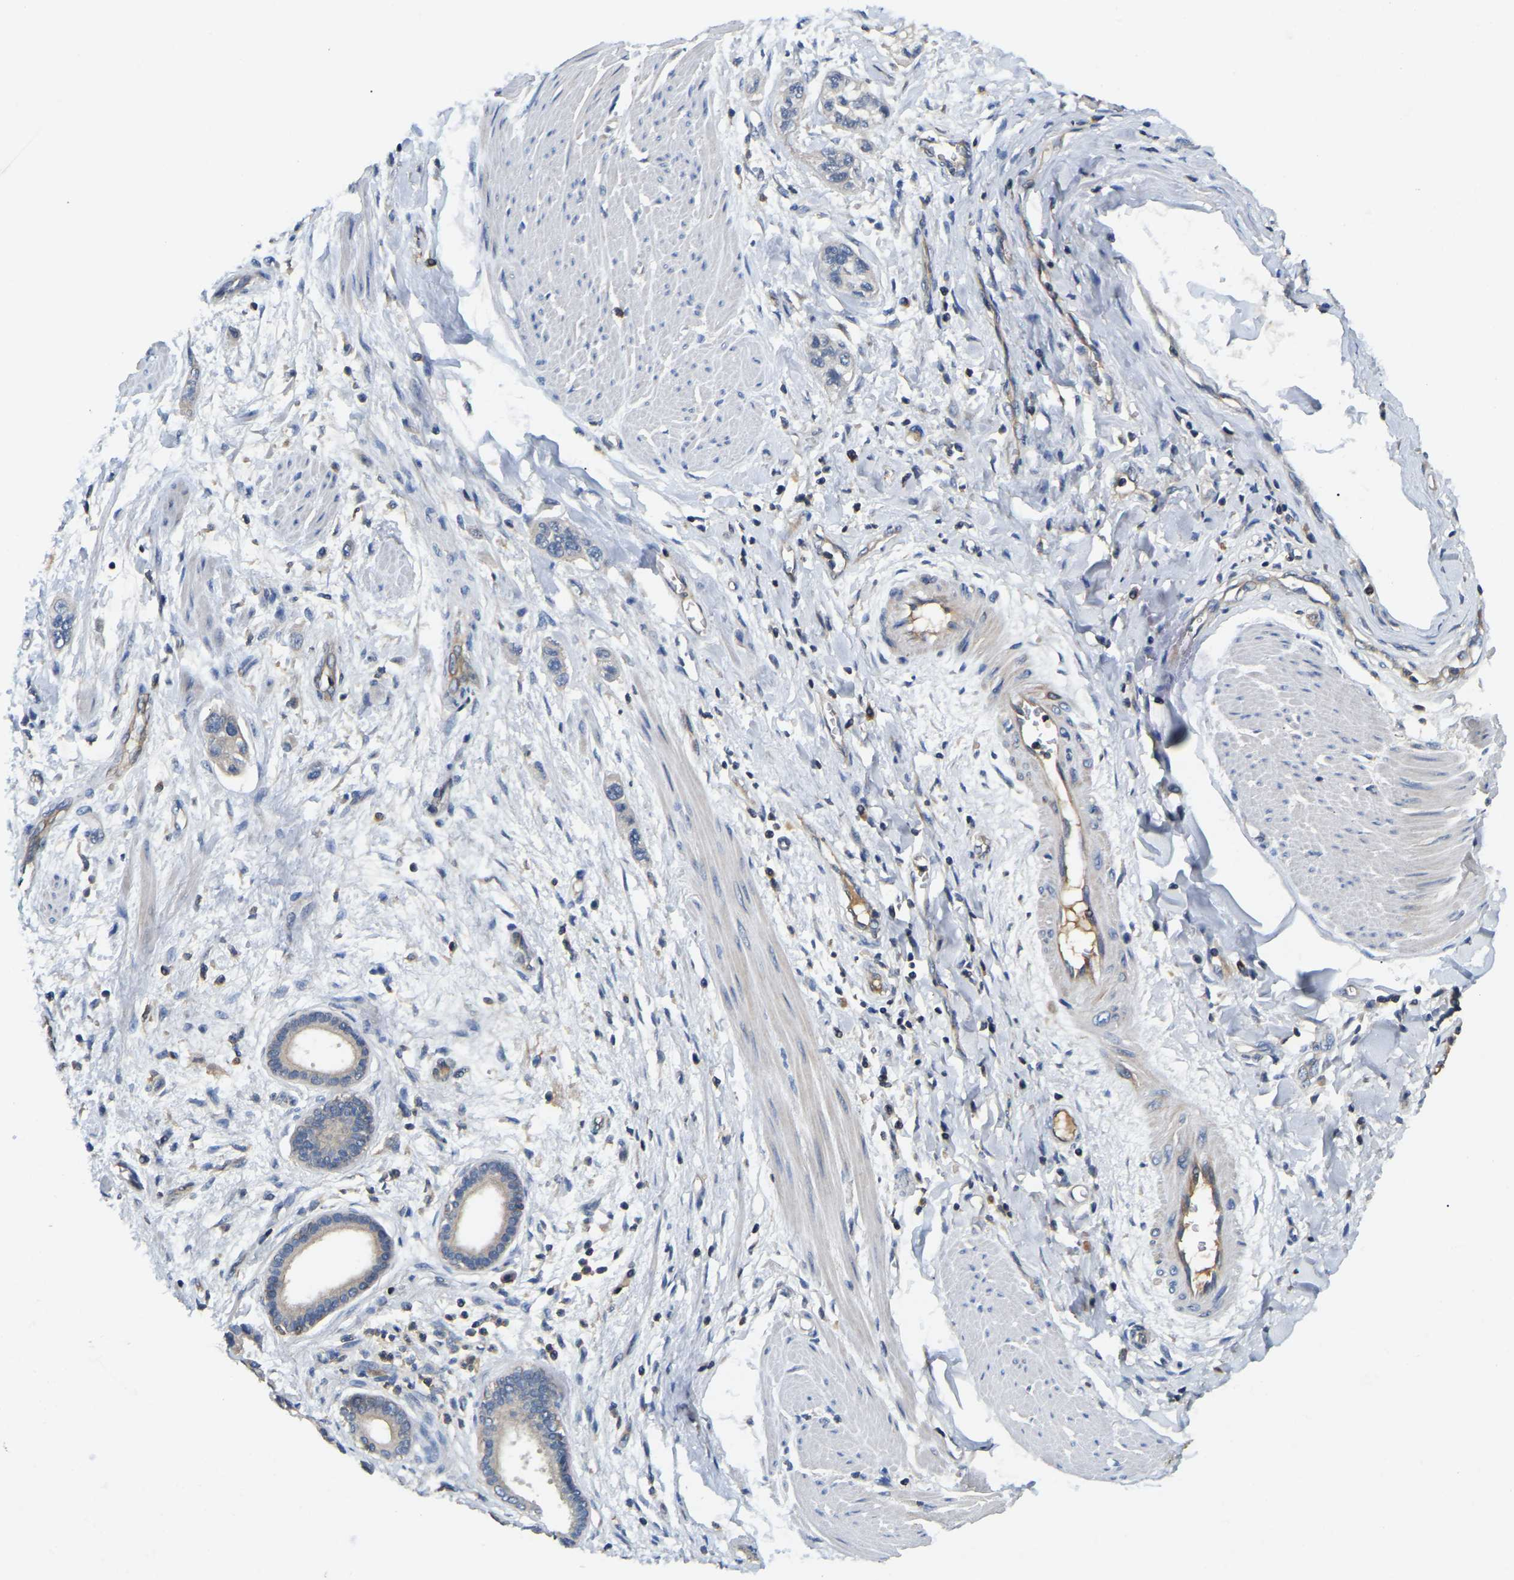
{"staining": {"intensity": "negative", "quantity": "none", "location": "none"}, "tissue": "pancreatic cancer", "cell_type": "Tumor cells", "image_type": "cancer", "snomed": [{"axis": "morphology", "description": "Adenocarcinoma, NOS"}, {"axis": "topography", "description": "Pancreas"}], "caption": "DAB immunohistochemical staining of human pancreatic adenocarcinoma displays no significant staining in tumor cells. Nuclei are stained in blue.", "gene": "SMPD2", "patient": {"sex": "male", "age": 74}}